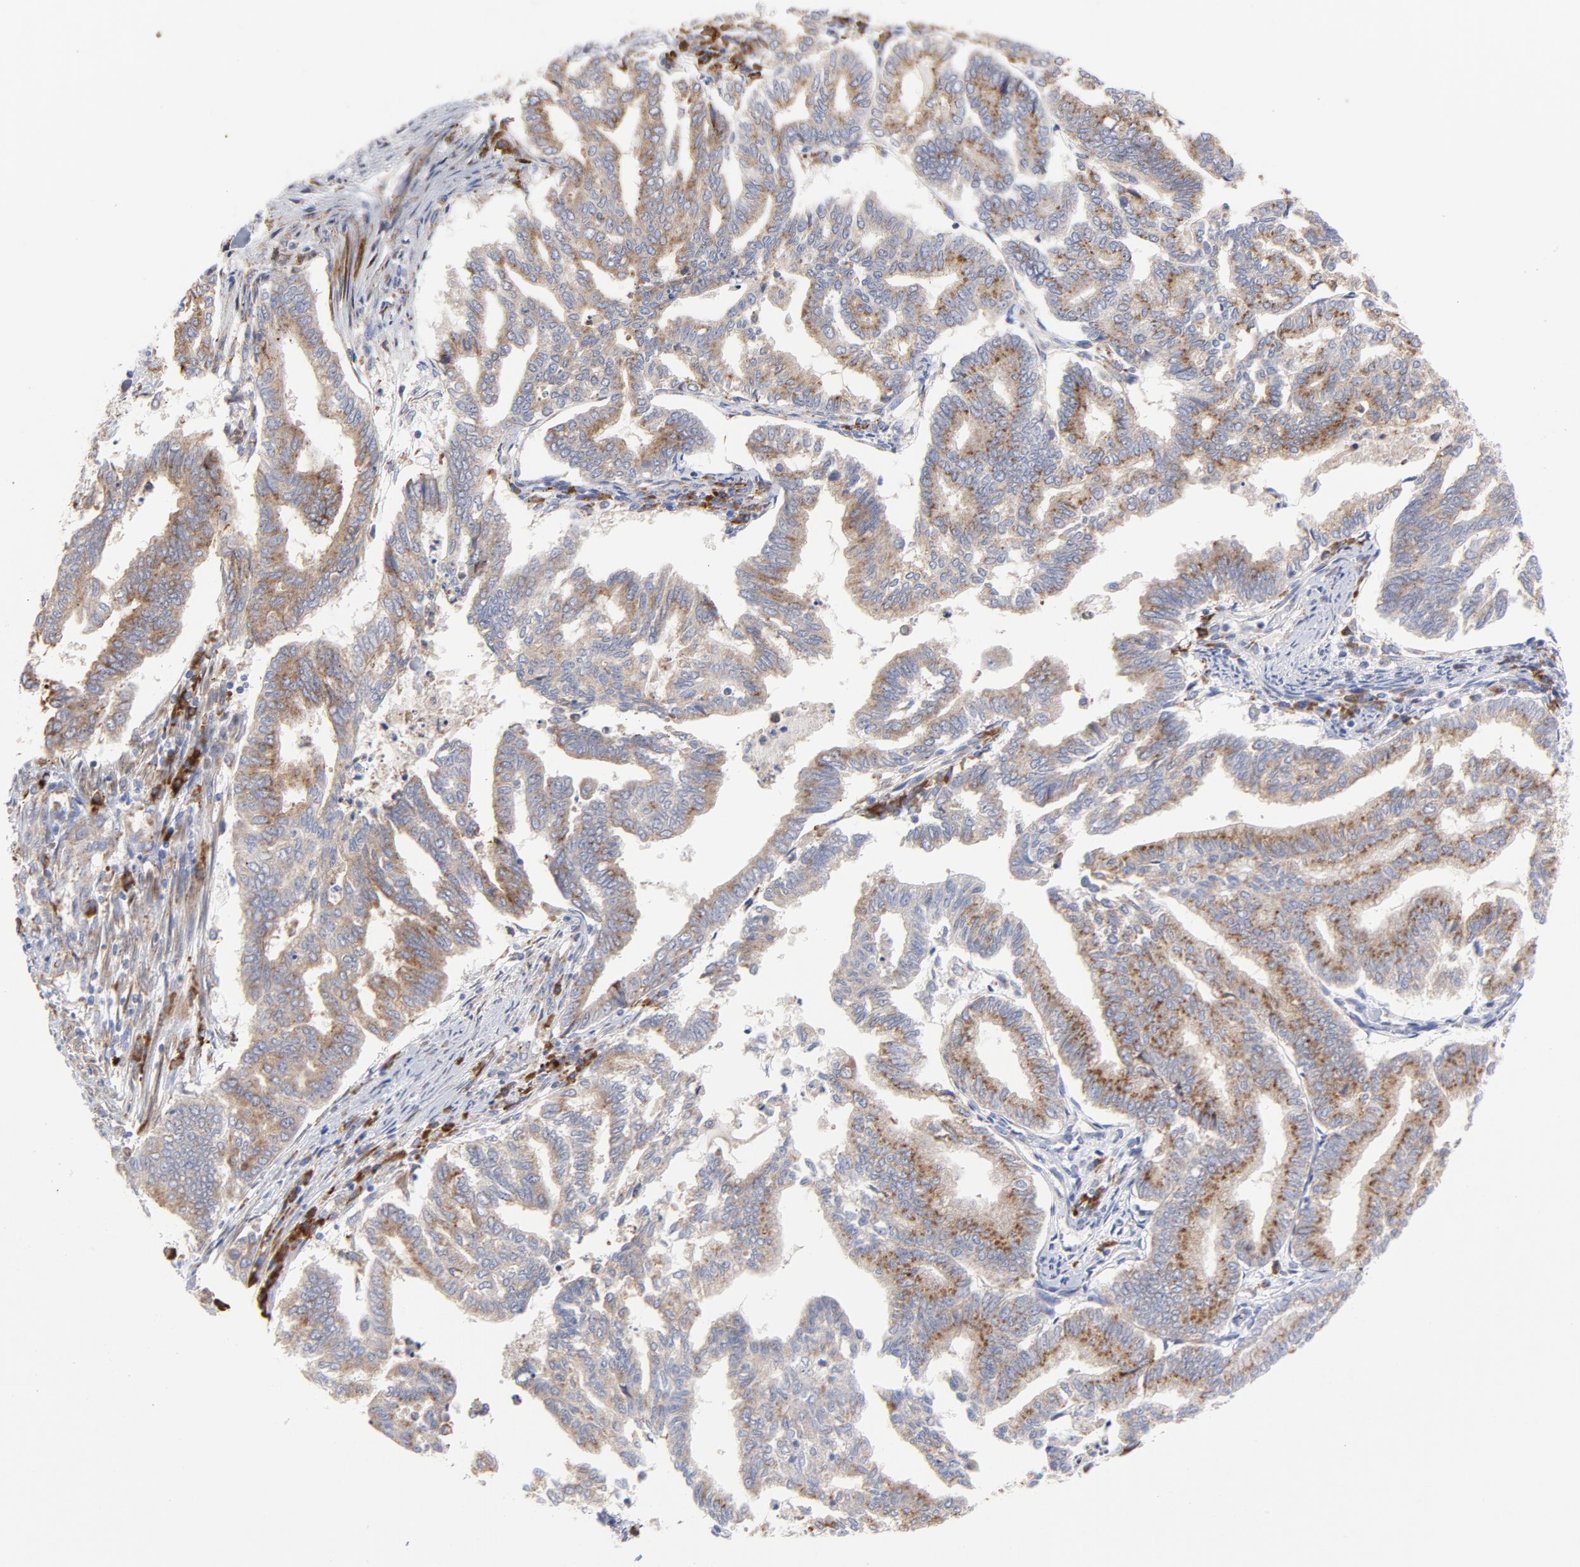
{"staining": {"intensity": "moderate", "quantity": "25%-75%", "location": "cytoplasmic/membranous"}, "tissue": "endometrial cancer", "cell_type": "Tumor cells", "image_type": "cancer", "snomed": [{"axis": "morphology", "description": "Adenocarcinoma, NOS"}, {"axis": "topography", "description": "Endometrium"}], "caption": "Immunohistochemistry (IHC) photomicrograph of neoplastic tissue: endometrial cancer (adenocarcinoma) stained using immunohistochemistry (IHC) reveals medium levels of moderate protein expression localized specifically in the cytoplasmic/membranous of tumor cells, appearing as a cytoplasmic/membranous brown color.", "gene": "RAPGEF3", "patient": {"sex": "female", "age": 79}}